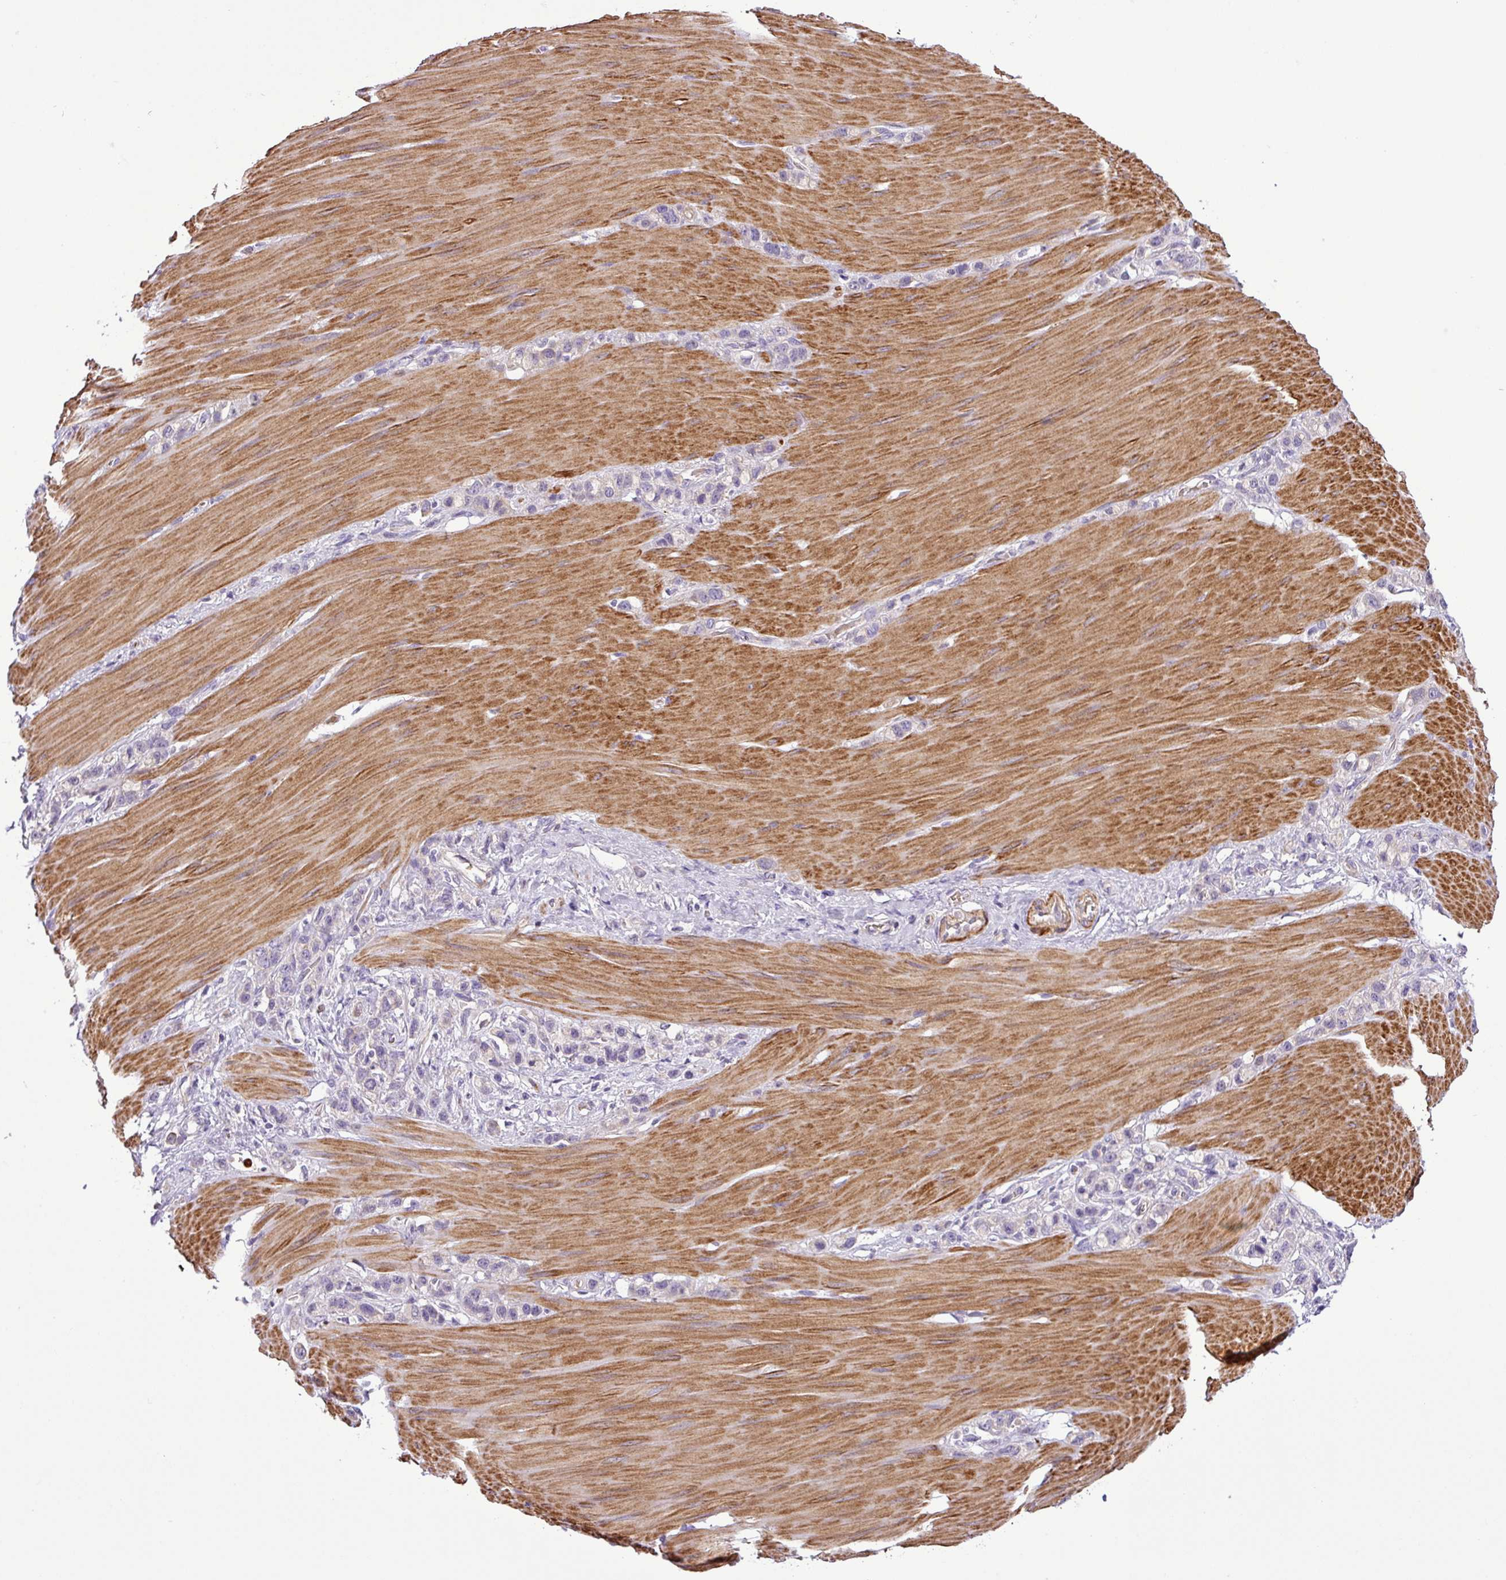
{"staining": {"intensity": "negative", "quantity": "none", "location": "none"}, "tissue": "stomach cancer", "cell_type": "Tumor cells", "image_type": "cancer", "snomed": [{"axis": "morphology", "description": "Adenocarcinoma, NOS"}, {"axis": "topography", "description": "Stomach"}], "caption": "Immunohistochemical staining of human adenocarcinoma (stomach) exhibits no significant expression in tumor cells.", "gene": "NBEAL2", "patient": {"sex": "female", "age": 65}}